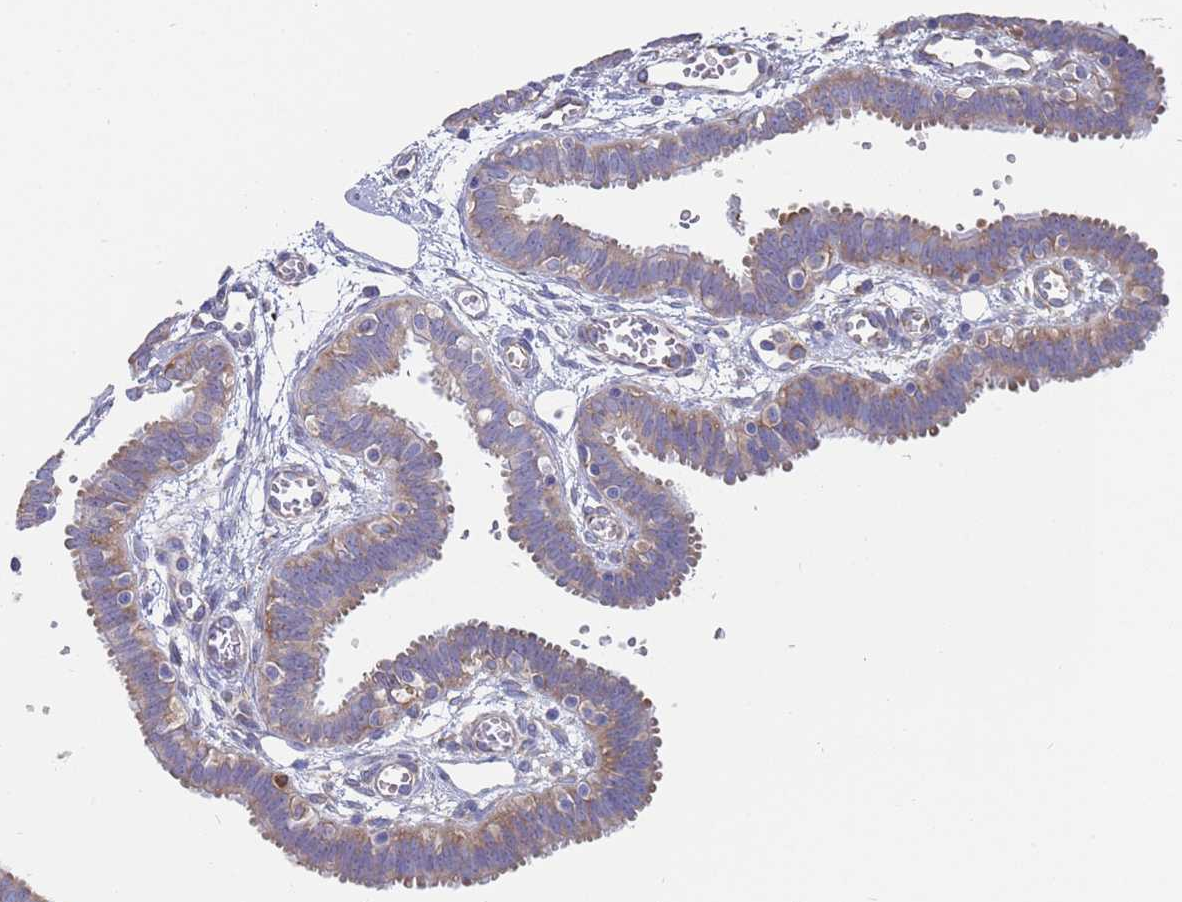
{"staining": {"intensity": "moderate", "quantity": ">75%", "location": "cytoplasmic/membranous"}, "tissue": "fallopian tube", "cell_type": "Glandular cells", "image_type": "normal", "snomed": [{"axis": "morphology", "description": "Normal tissue, NOS"}, {"axis": "topography", "description": "Fallopian tube"}, {"axis": "topography", "description": "Placenta"}], "caption": "This image reveals IHC staining of benign fallopian tube, with medium moderate cytoplasmic/membranous staining in approximately >75% of glandular cells.", "gene": "ENSG00000286098", "patient": {"sex": "female", "age": 32}}